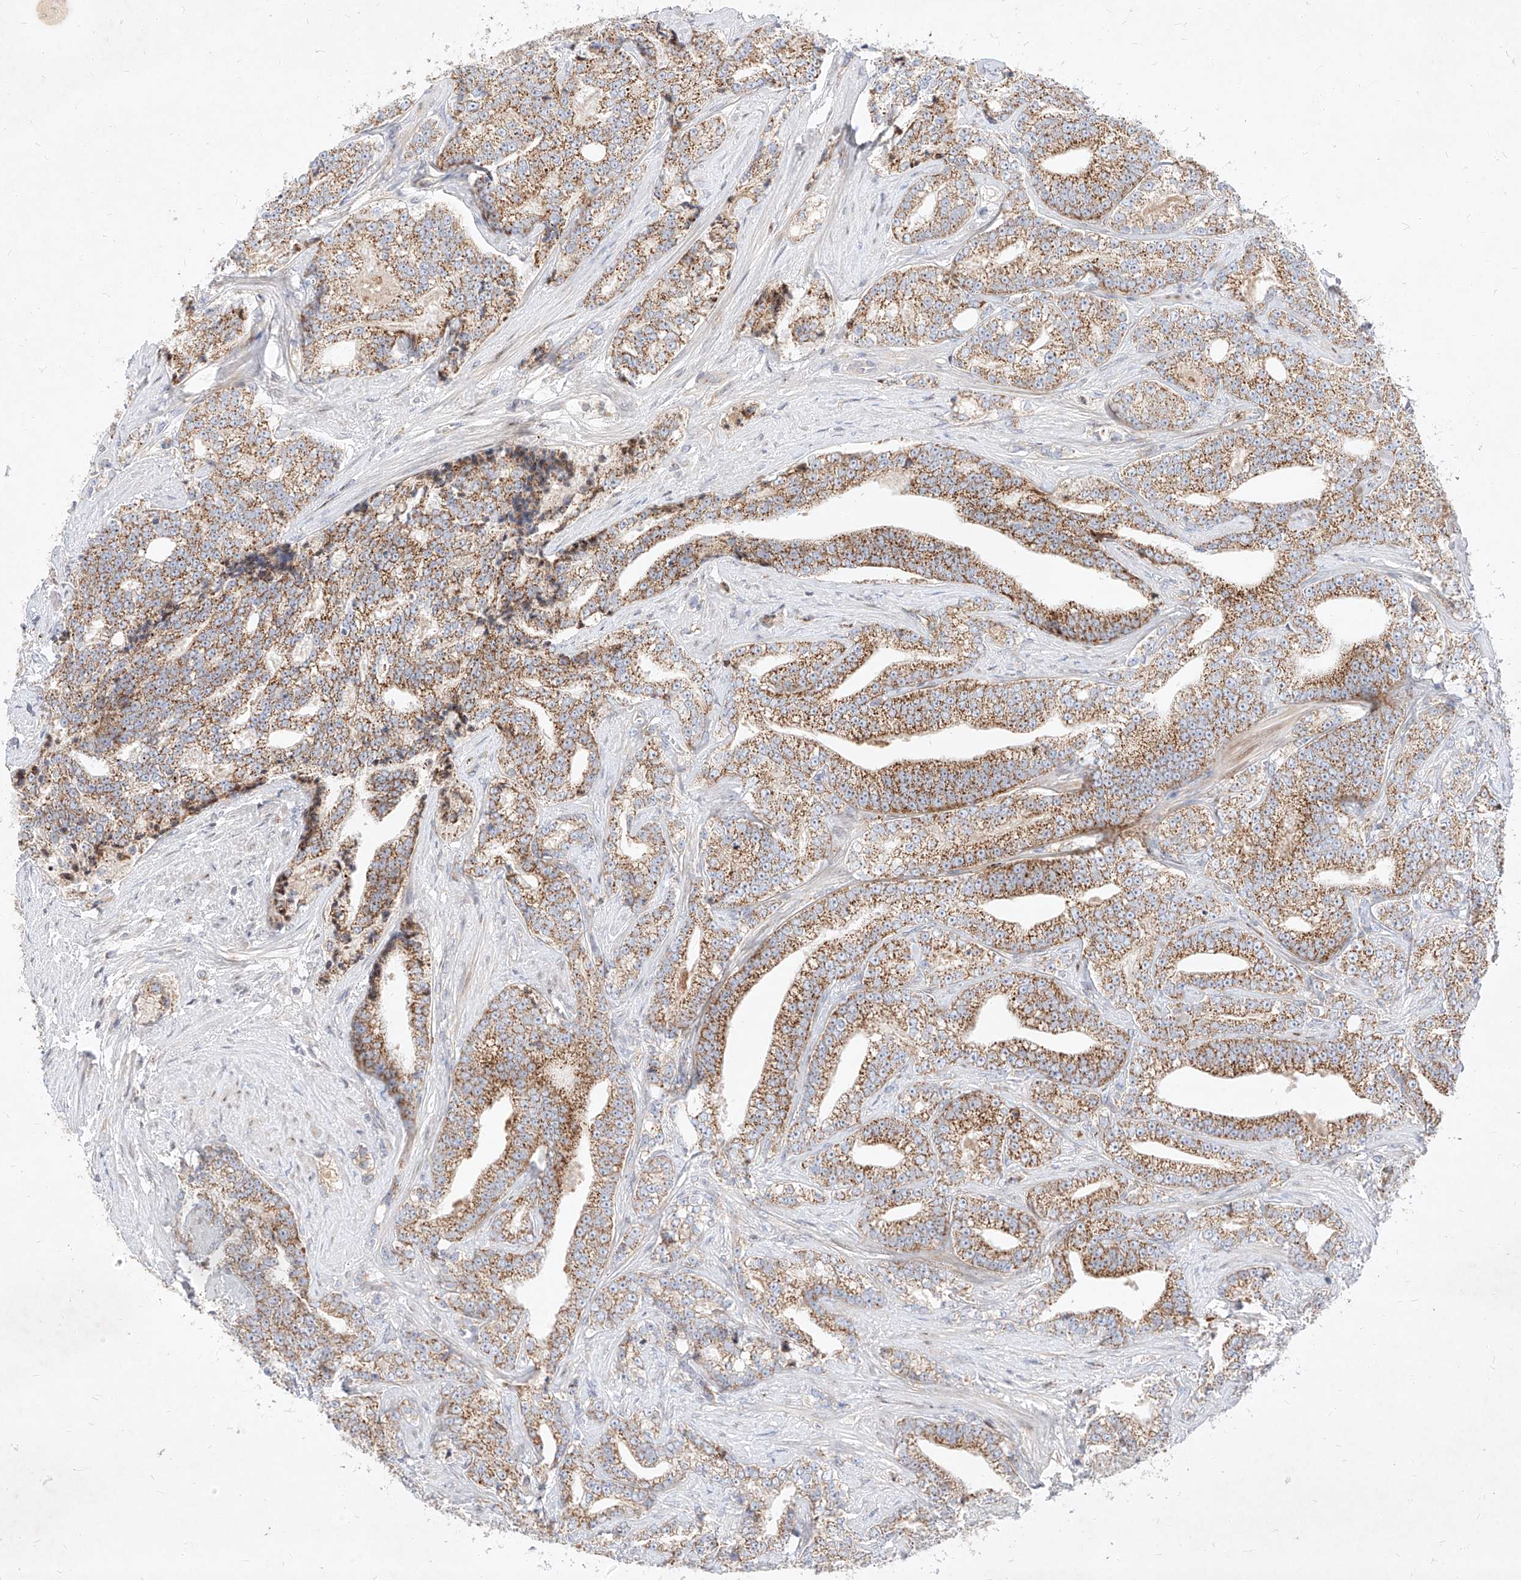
{"staining": {"intensity": "moderate", "quantity": ">75%", "location": "cytoplasmic/membranous"}, "tissue": "prostate cancer", "cell_type": "Tumor cells", "image_type": "cancer", "snomed": [{"axis": "morphology", "description": "Adenocarcinoma, High grade"}, {"axis": "topography", "description": "Prostate and seminal vesicle, NOS"}], "caption": "Prostate cancer stained with IHC exhibits moderate cytoplasmic/membranous staining in about >75% of tumor cells.", "gene": "OSGEPL1", "patient": {"sex": "male", "age": 67}}